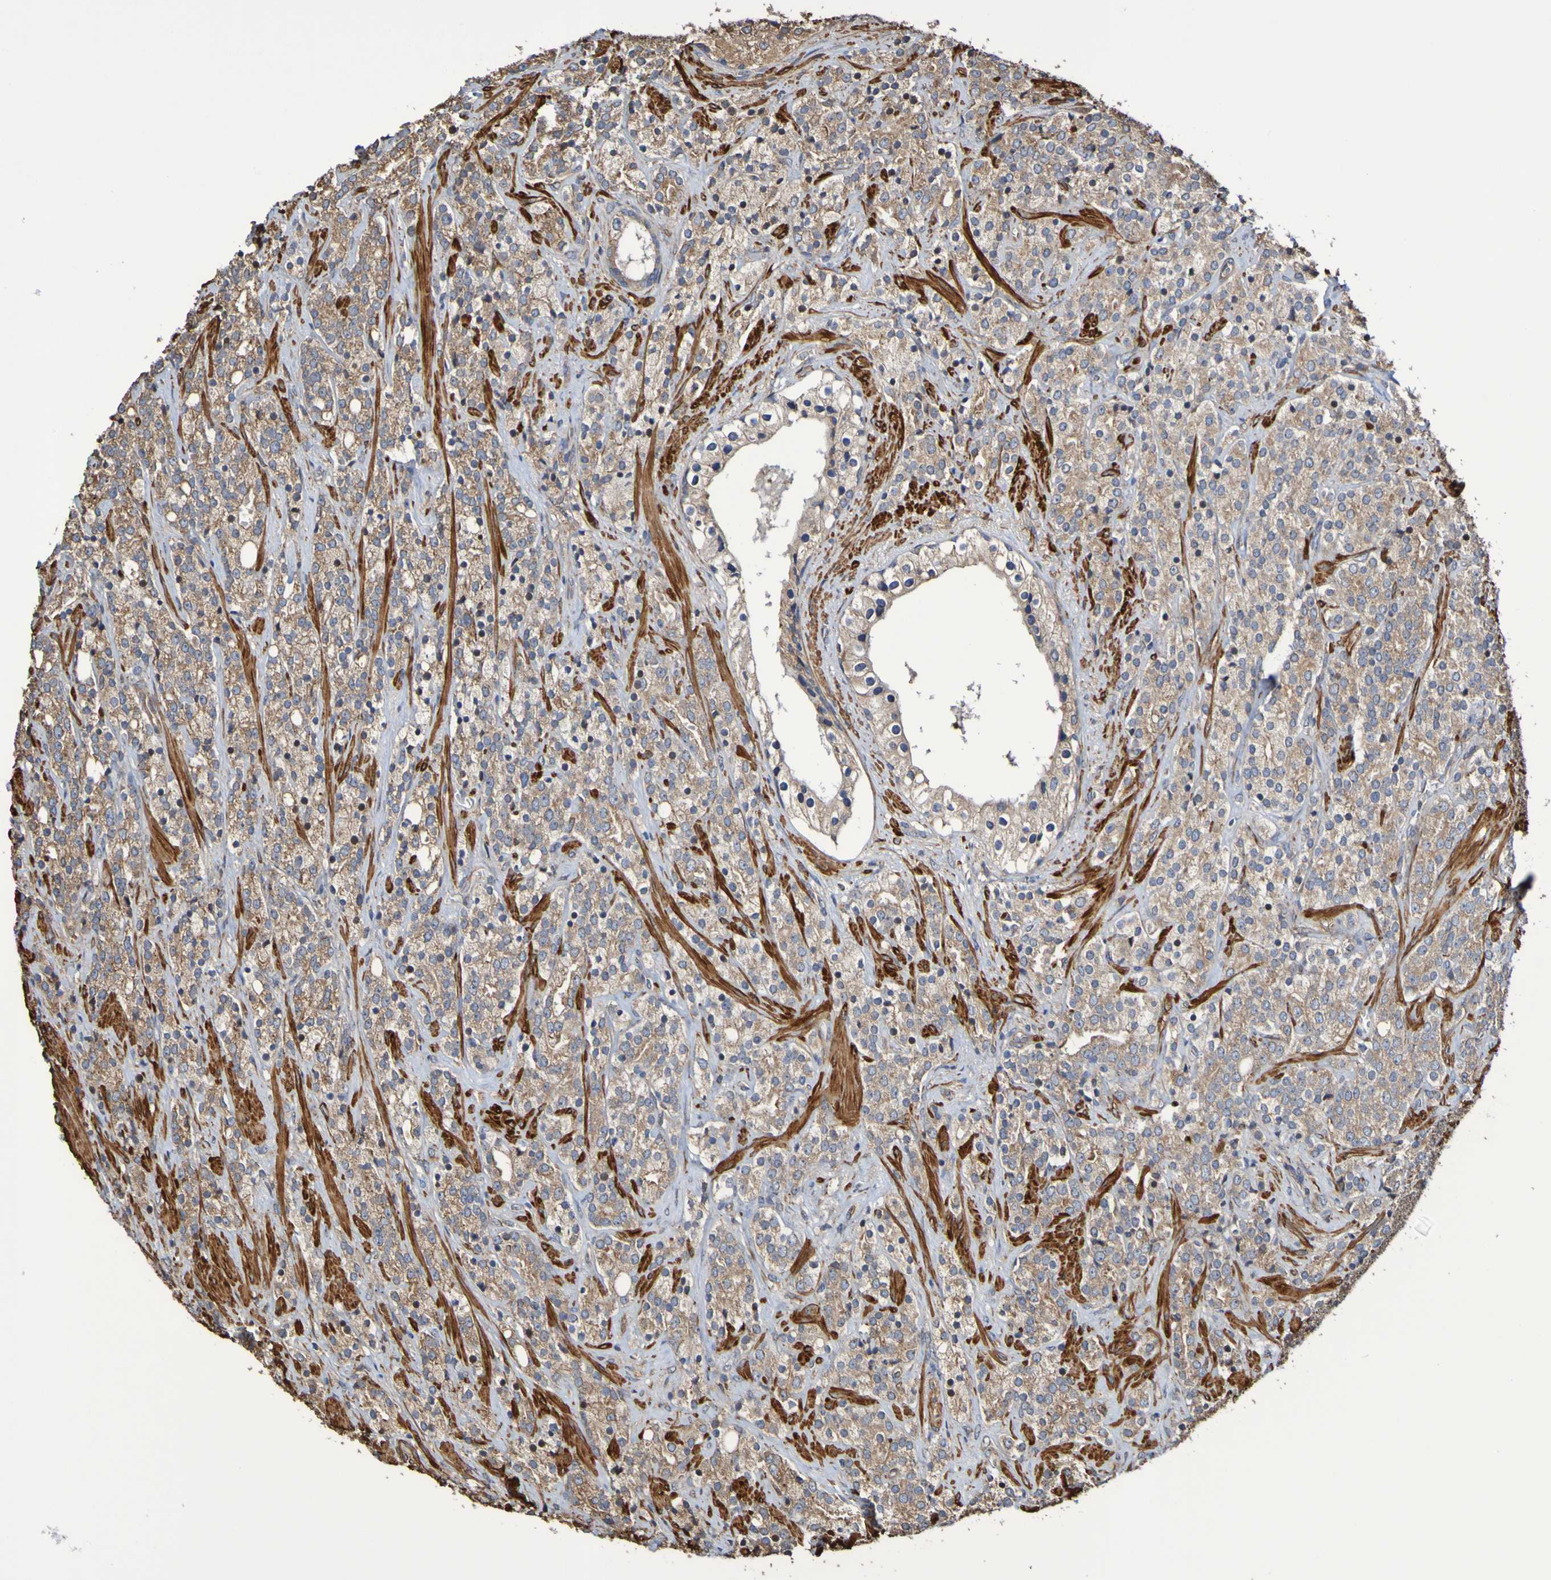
{"staining": {"intensity": "weak", "quantity": ">75%", "location": "cytoplasmic/membranous"}, "tissue": "prostate cancer", "cell_type": "Tumor cells", "image_type": "cancer", "snomed": [{"axis": "morphology", "description": "Adenocarcinoma, High grade"}, {"axis": "topography", "description": "Prostate"}], "caption": "Prostate cancer (high-grade adenocarcinoma) stained with a brown dye shows weak cytoplasmic/membranous positive expression in approximately >75% of tumor cells.", "gene": "RAB11A", "patient": {"sex": "male", "age": 71}}